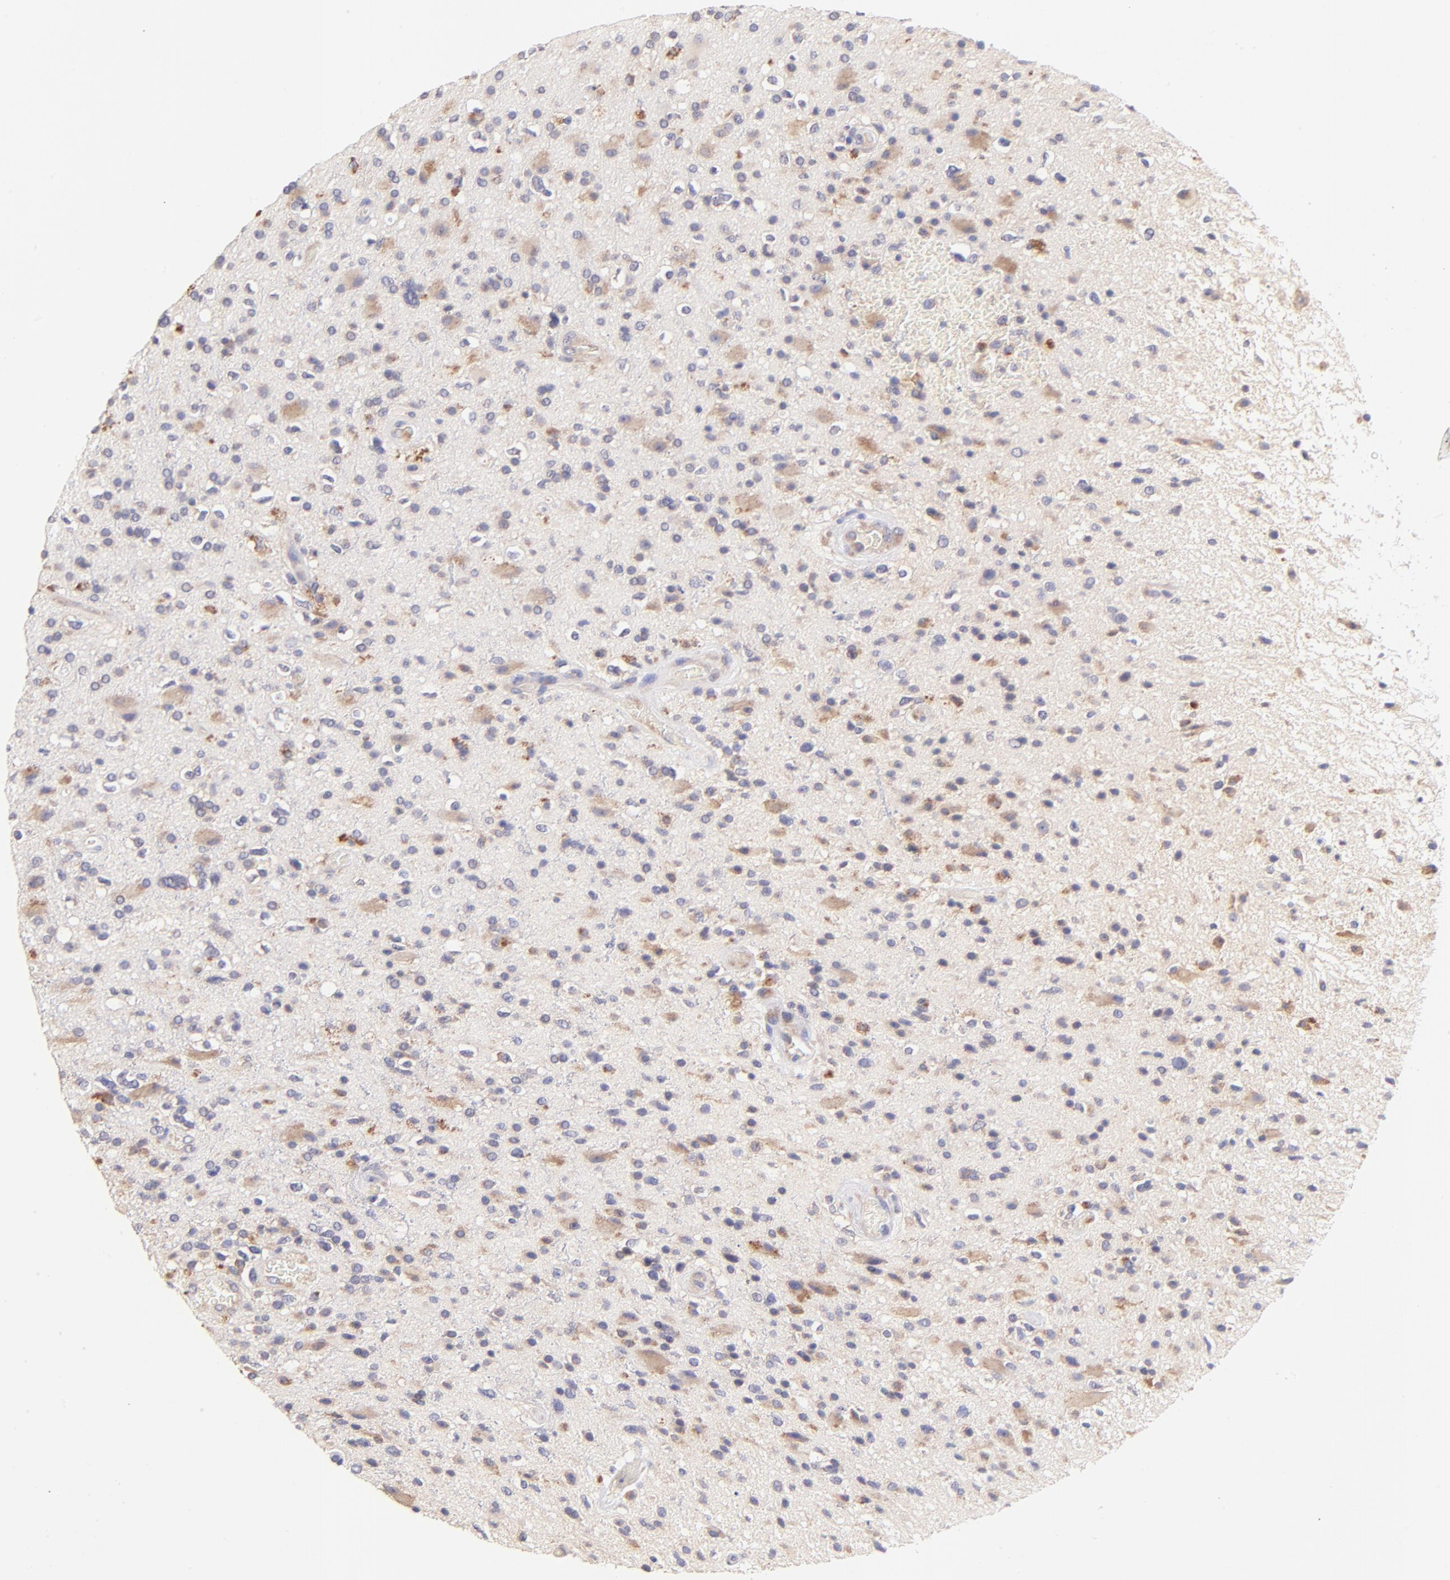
{"staining": {"intensity": "weak", "quantity": "<25%", "location": "cytoplasmic/membranous"}, "tissue": "glioma", "cell_type": "Tumor cells", "image_type": "cancer", "snomed": [{"axis": "morphology", "description": "Glioma, malignant, High grade"}, {"axis": "topography", "description": "Brain"}], "caption": "Glioma was stained to show a protein in brown. There is no significant staining in tumor cells.", "gene": "RPL11", "patient": {"sex": "male", "age": 33}}